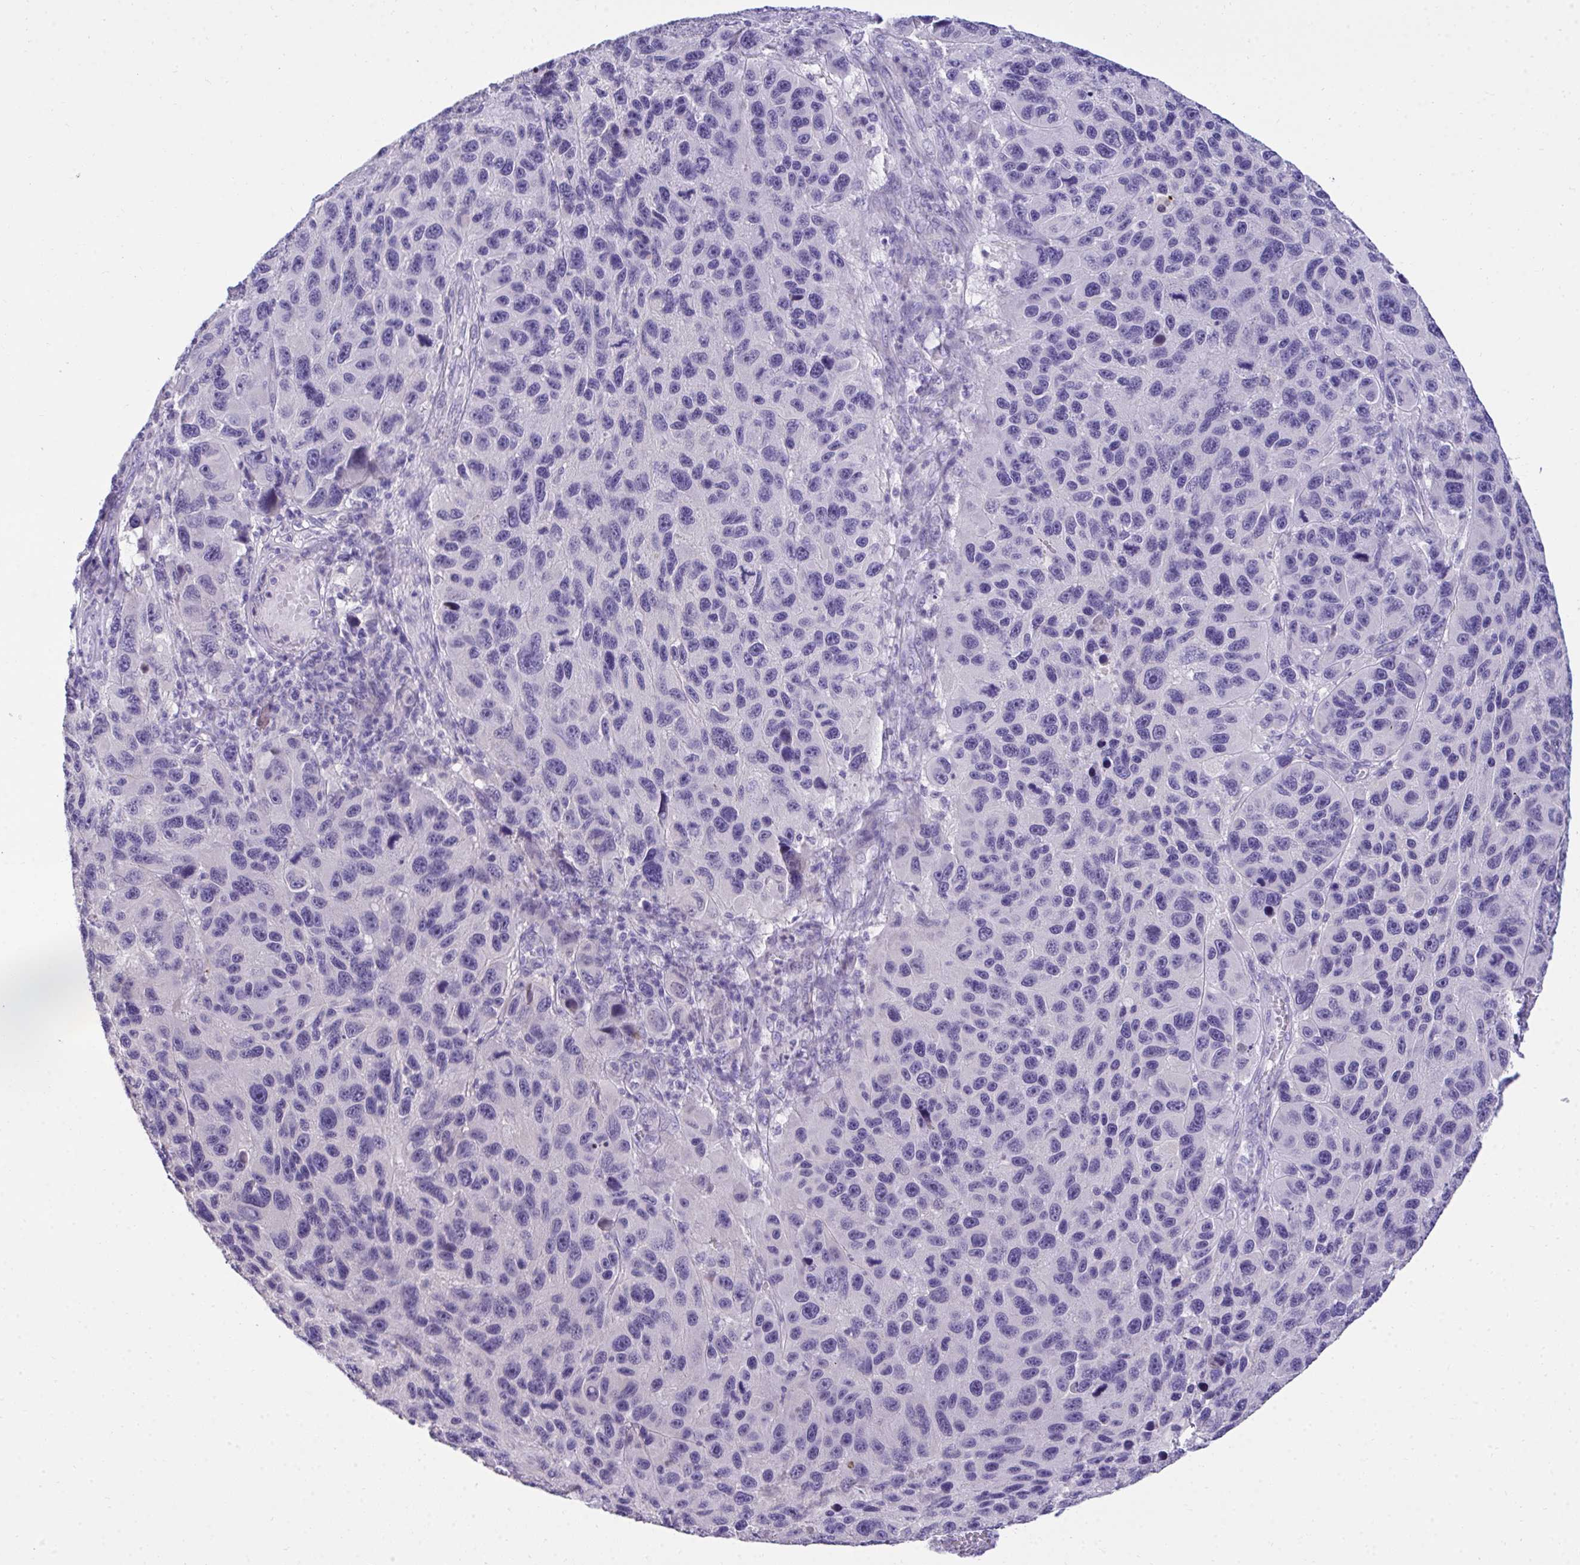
{"staining": {"intensity": "negative", "quantity": "none", "location": "none"}, "tissue": "melanoma", "cell_type": "Tumor cells", "image_type": "cancer", "snomed": [{"axis": "morphology", "description": "Malignant melanoma, NOS"}, {"axis": "topography", "description": "Skin"}], "caption": "IHC of melanoma displays no positivity in tumor cells.", "gene": "TMCO5A", "patient": {"sex": "male", "age": 53}}